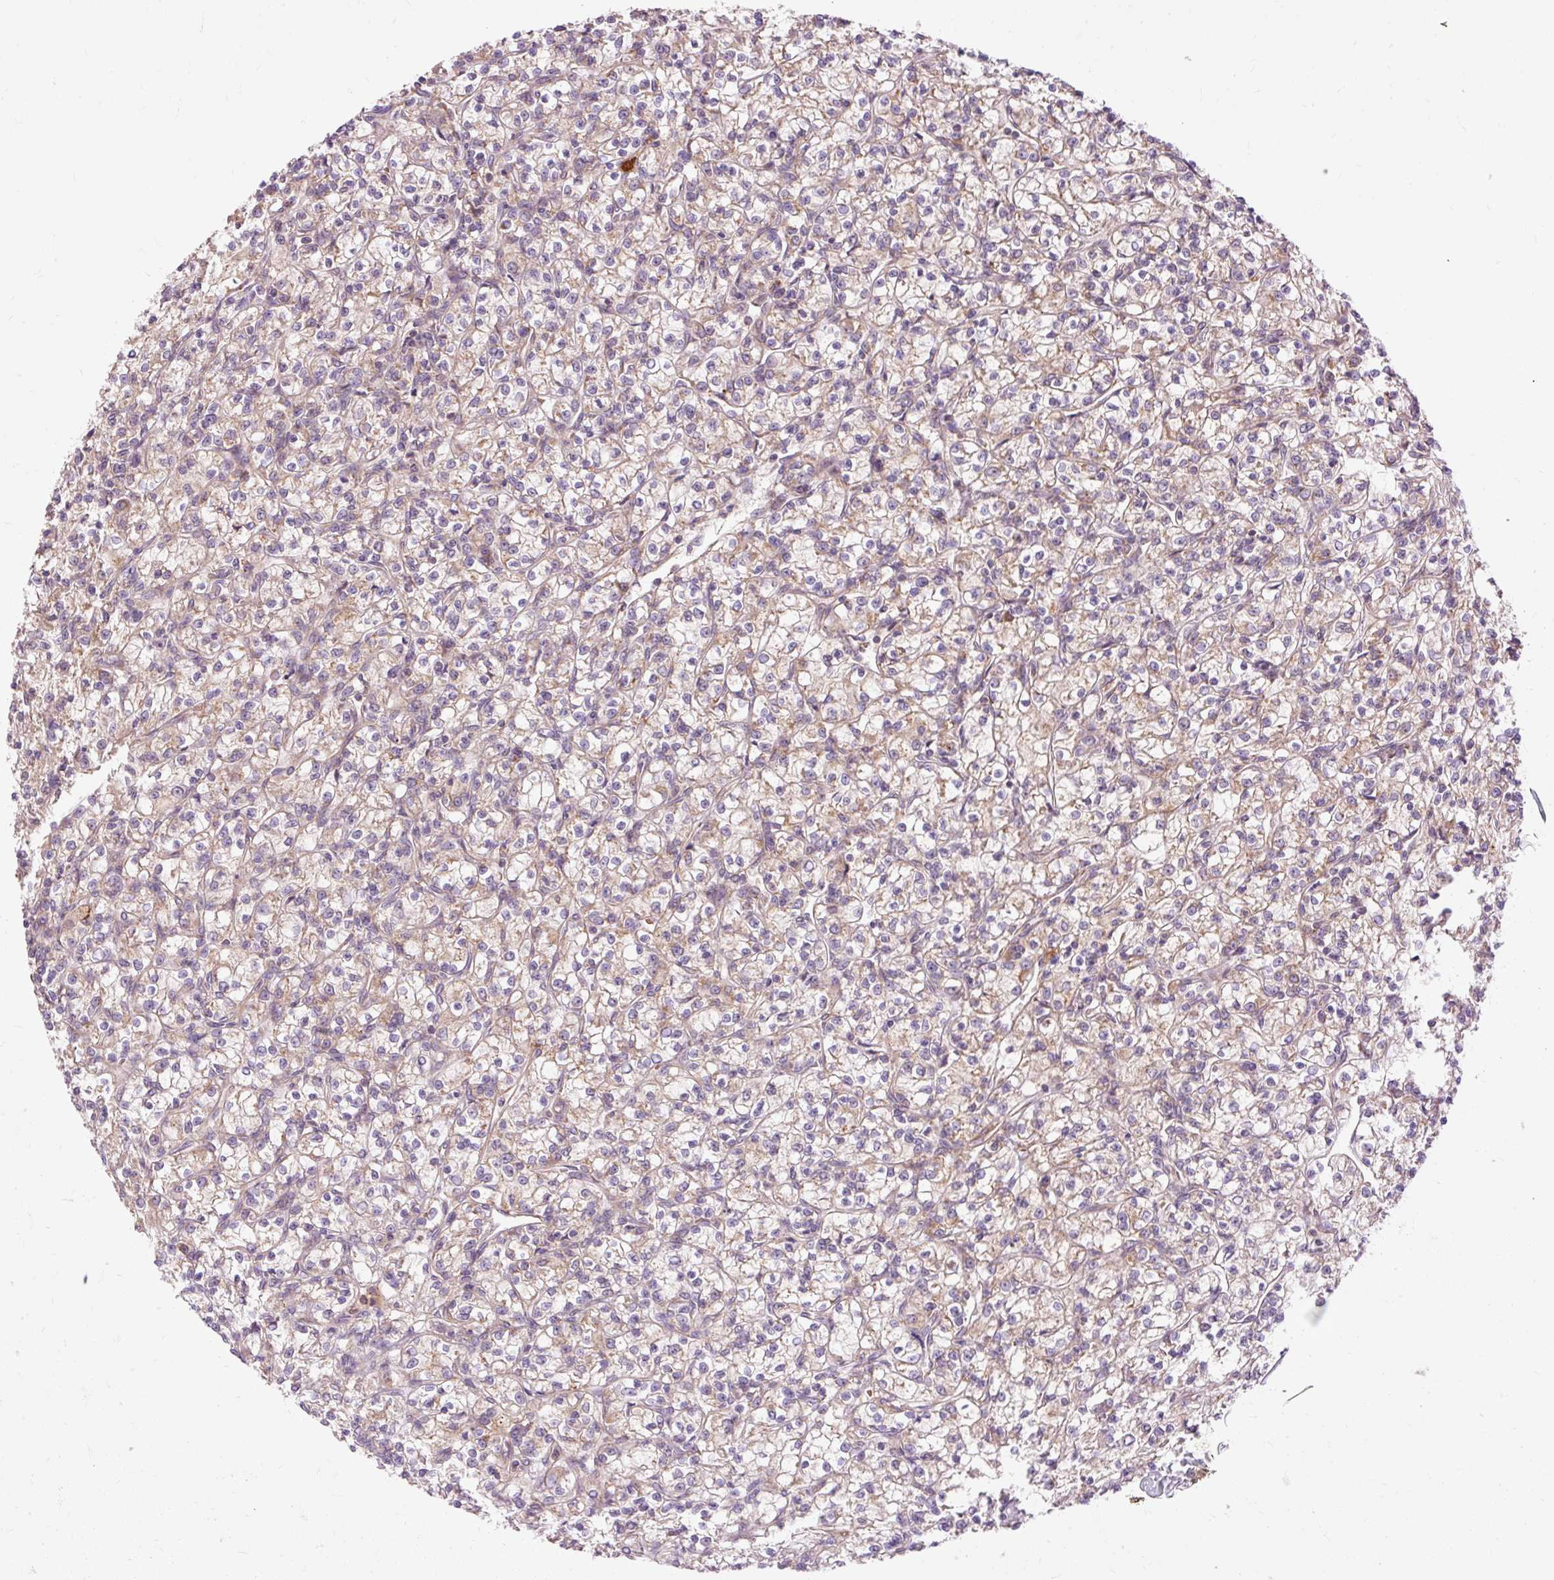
{"staining": {"intensity": "weak", "quantity": "25%-75%", "location": "cytoplasmic/membranous"}, "tissue": "renal cancer", "cell_type": "Tumor cells", "image_type": "cancer", "snomed": [{"axis": "morphology", "description": "Adenocarcinoma, NOS"}, {"axis": "topography", "description": "Kidney"}], "caption": "A micrograph of human renal adenocarcinoma stained for a protein reveals weak cytoplasmic/membranous brown staining in tumor cells.", "gene": "RIPOR3", "patient": {"sex": "female", "age": 59}}